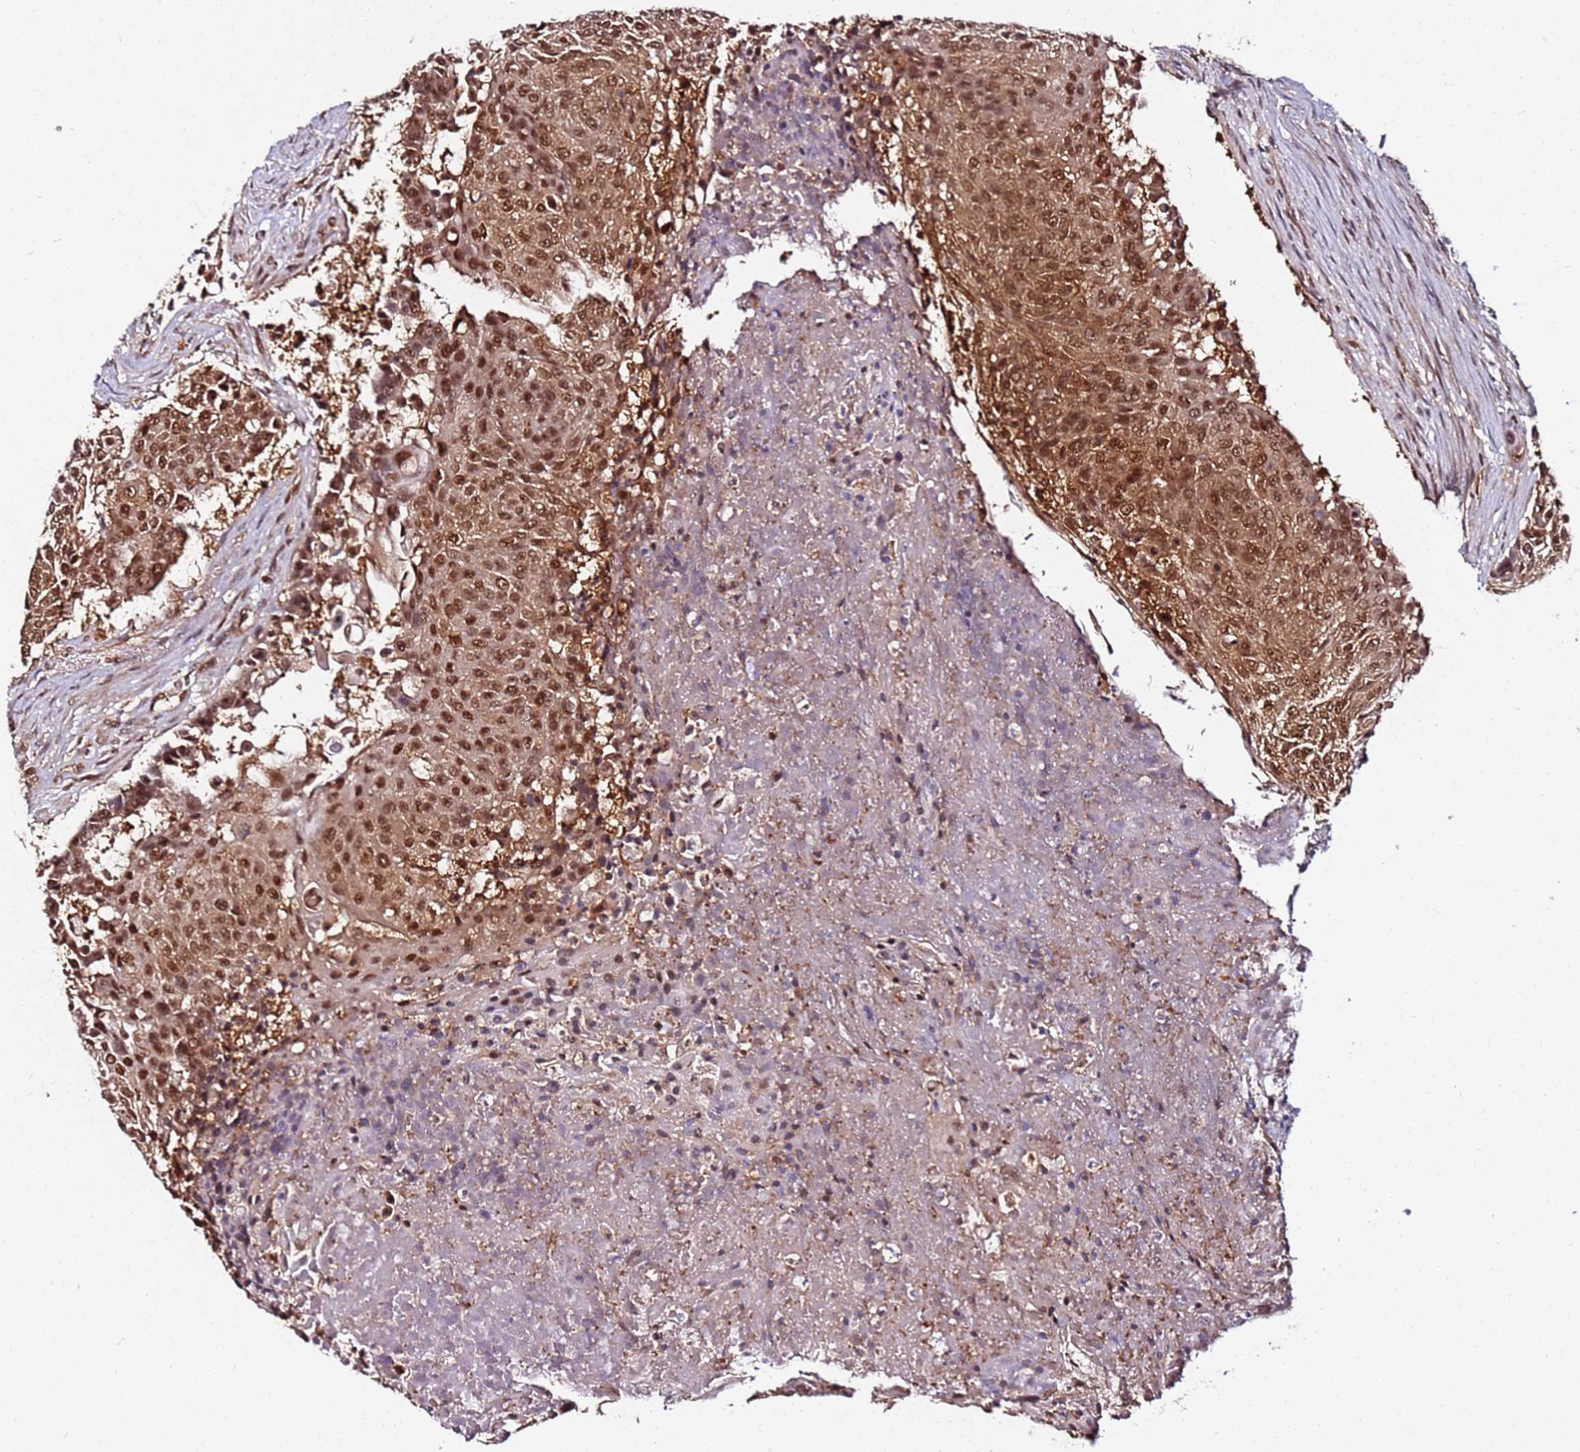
{"staining": {"intensity": "moderate", "quantity": ">75%", "location": "nuclear"}, "tissue": "urothelial cancer", "cell_type": "Tumor cells", "image_type": "cancer", "snomed": [{"axis": "morphology", "description": "Urothelial carcinoma, High grade"}, {"axis": "topography", "description": "Urinary bladder"}], "caption": "Immunohistochemistry staining of urothelial carcinoma (high-grade), which reveals medium levels of moderate nuclear expression in approximately >75% of tumor cells indicating moderate nuclear protein positivity. The staining was performed using DAB (brown) for protein detection and nuclei were counterstained in hematoxylin (blue).", "gene": "RGS18", "patient": {"sex": "female", "age": 63}}